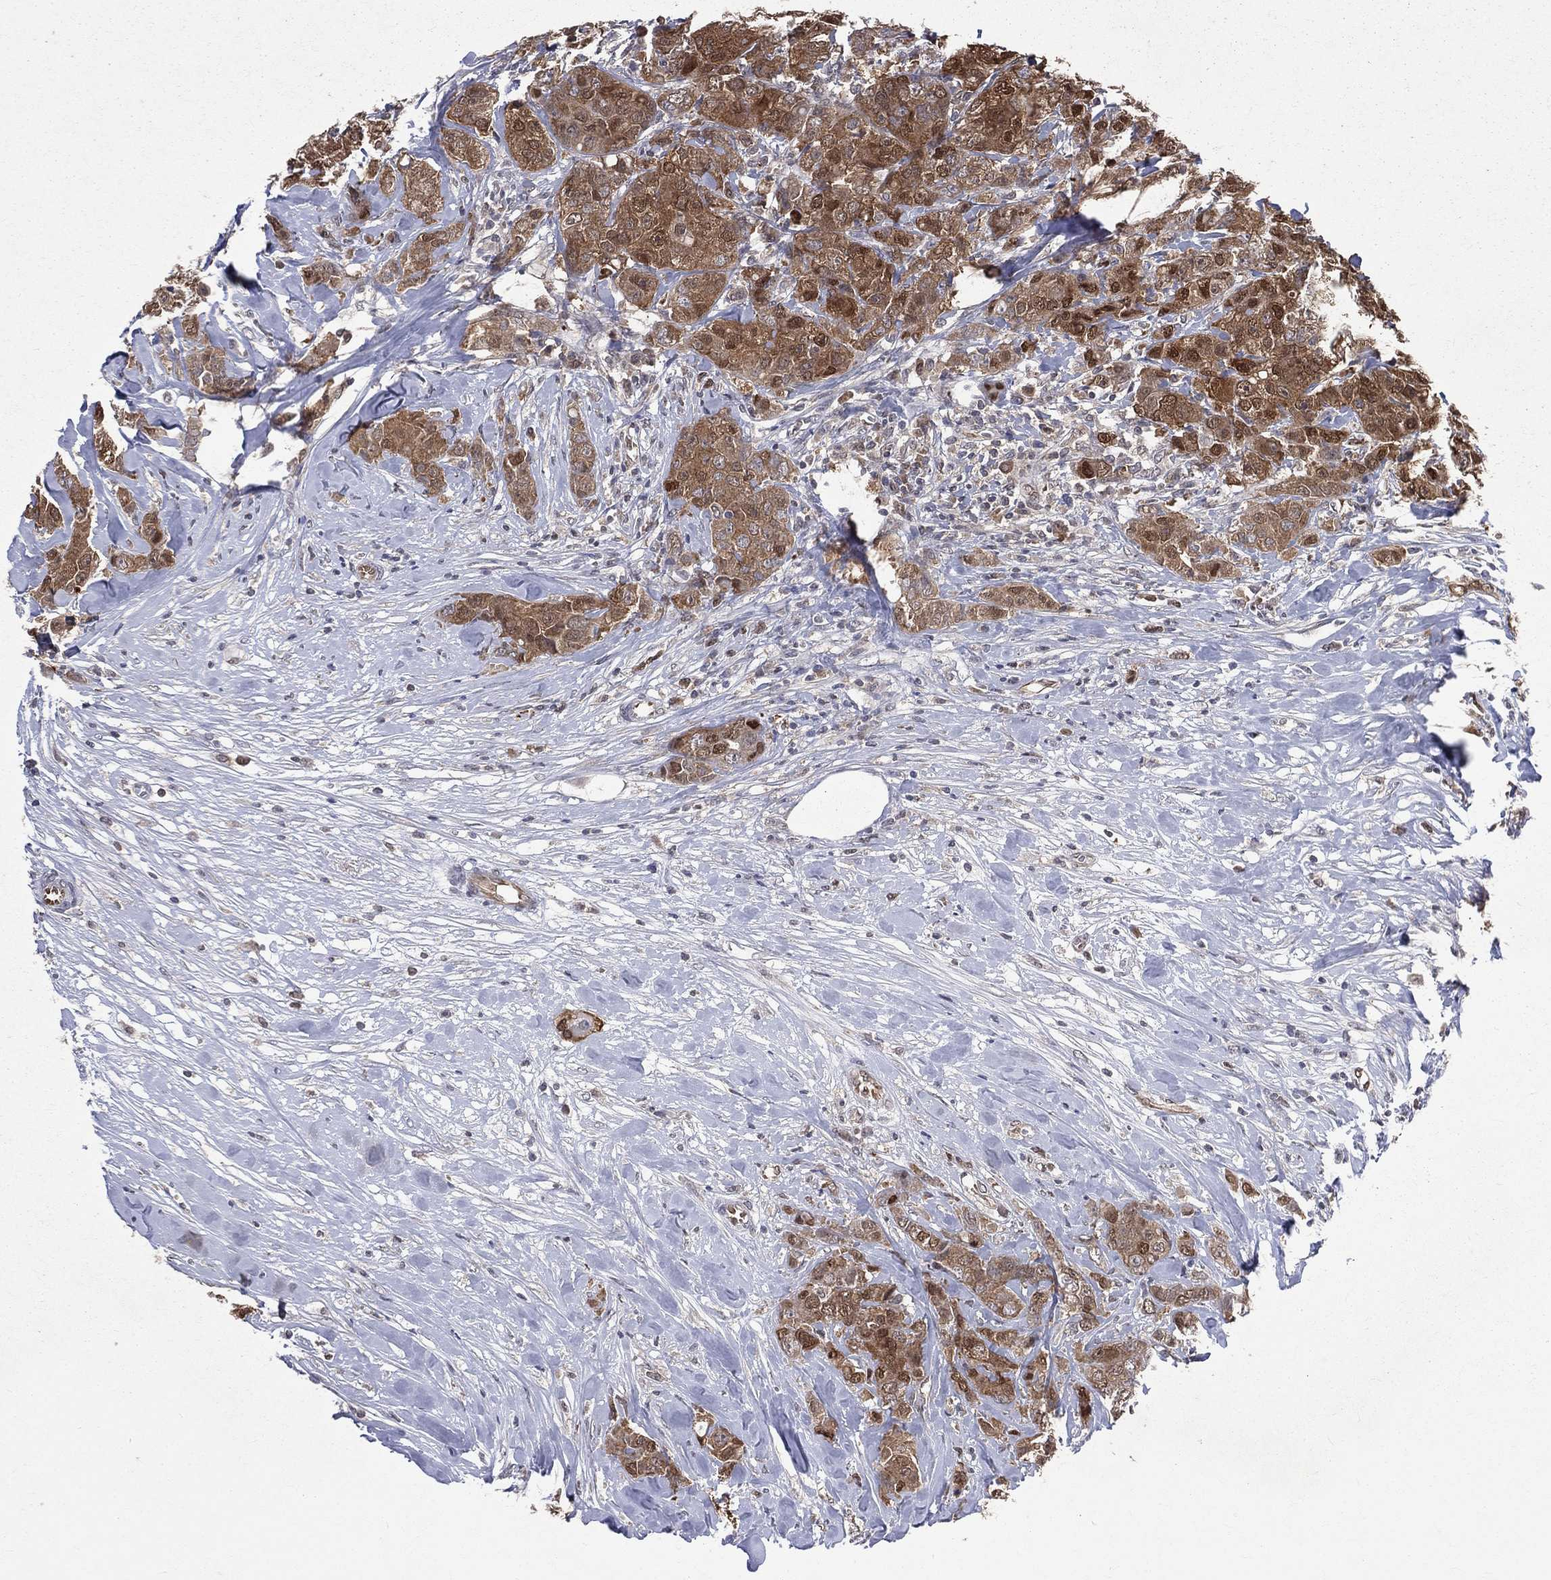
{"staining": {"intensity": "strong", "quantity": "25%-75%", "location": "cytoplasmic/membranous,nuclear"}, "tissue": "breast cancer", "cell_type": "Tumor cells", "image_type": "cancer", "snomed": [{"axis": "morphology", "description": "Duct carcinoma"}, {"axis": "topography", "description": "Breast"}], "caption": "Intraductal carcinoma (breast) was stained to show a protein in brown. There is high levels of strong cytoplasmic/membranous and nuclear staining in approximately 25%-75% of tumor cells. Nuclei are stained in blue.", "gene": "GMPR2", "patient": {"sex": "female", "age": 43}}